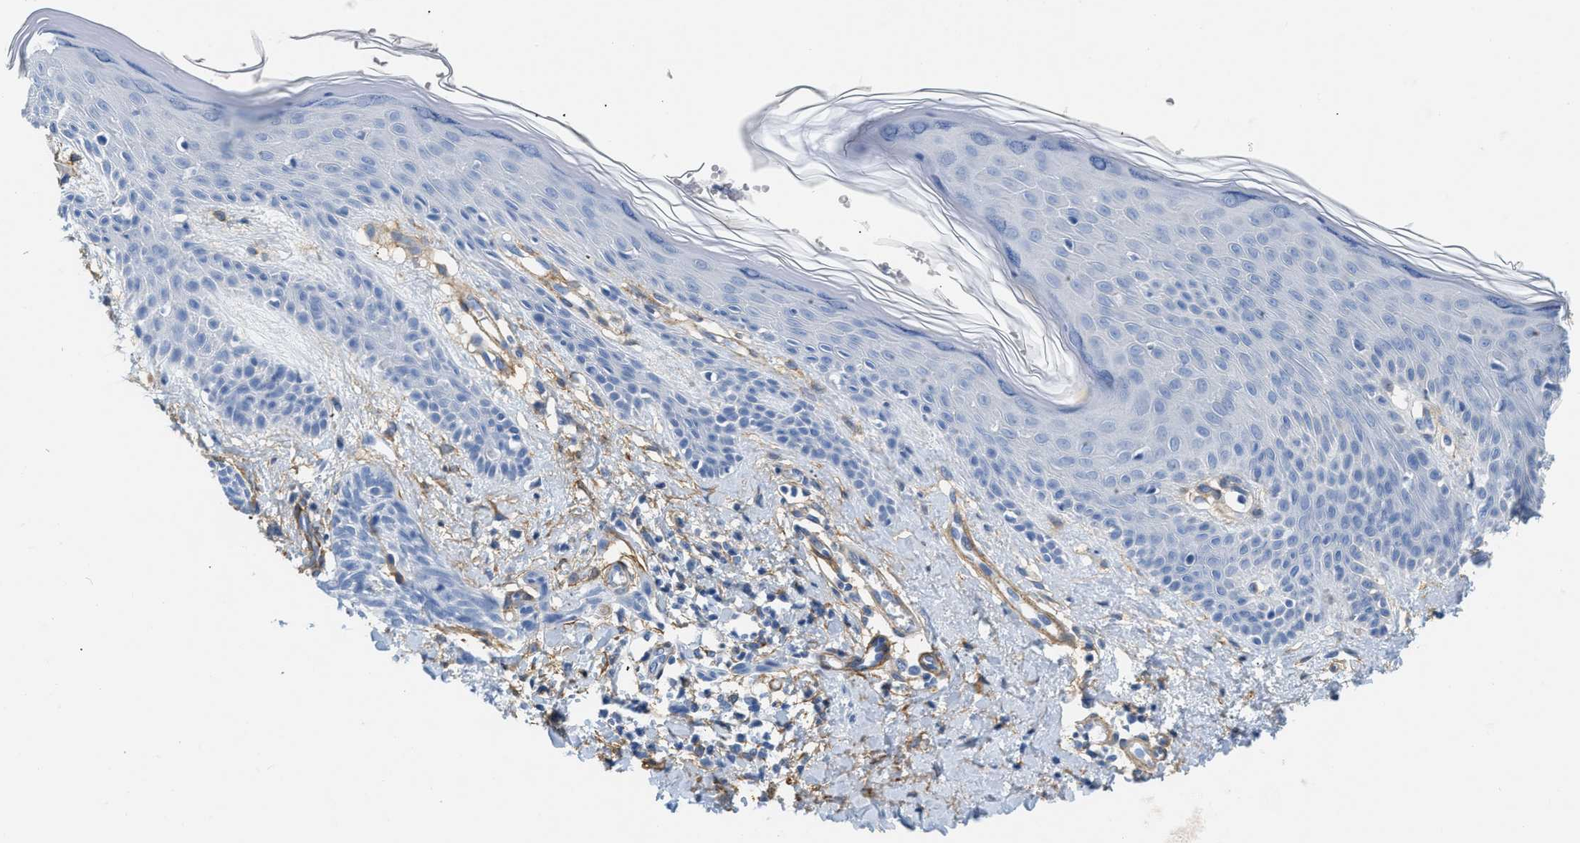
{"staining": {"intensity": "negative", "quantity": "none", "location": "none"}, "tissue": "skin cancer", "cell_type": "Tumor cells", "image_type": "cancer", "snomed": [{"axis": "morphology", "description": "Basal cell carcinoma"}, {"axis": "topography", "description": "Skin"}], "caption": "The micrograph demonstrates no staining of tumor cells in skin basal cell carcinoma. (Stains: DAB (3,3'-diaminobenzidine) immunohistochemistry with hematoxylin counter stain, Microscopy: brightfield microscopy at high magnification).", "gene": "PDGFRB", "patient": {"sex": "female", "age": 59}}